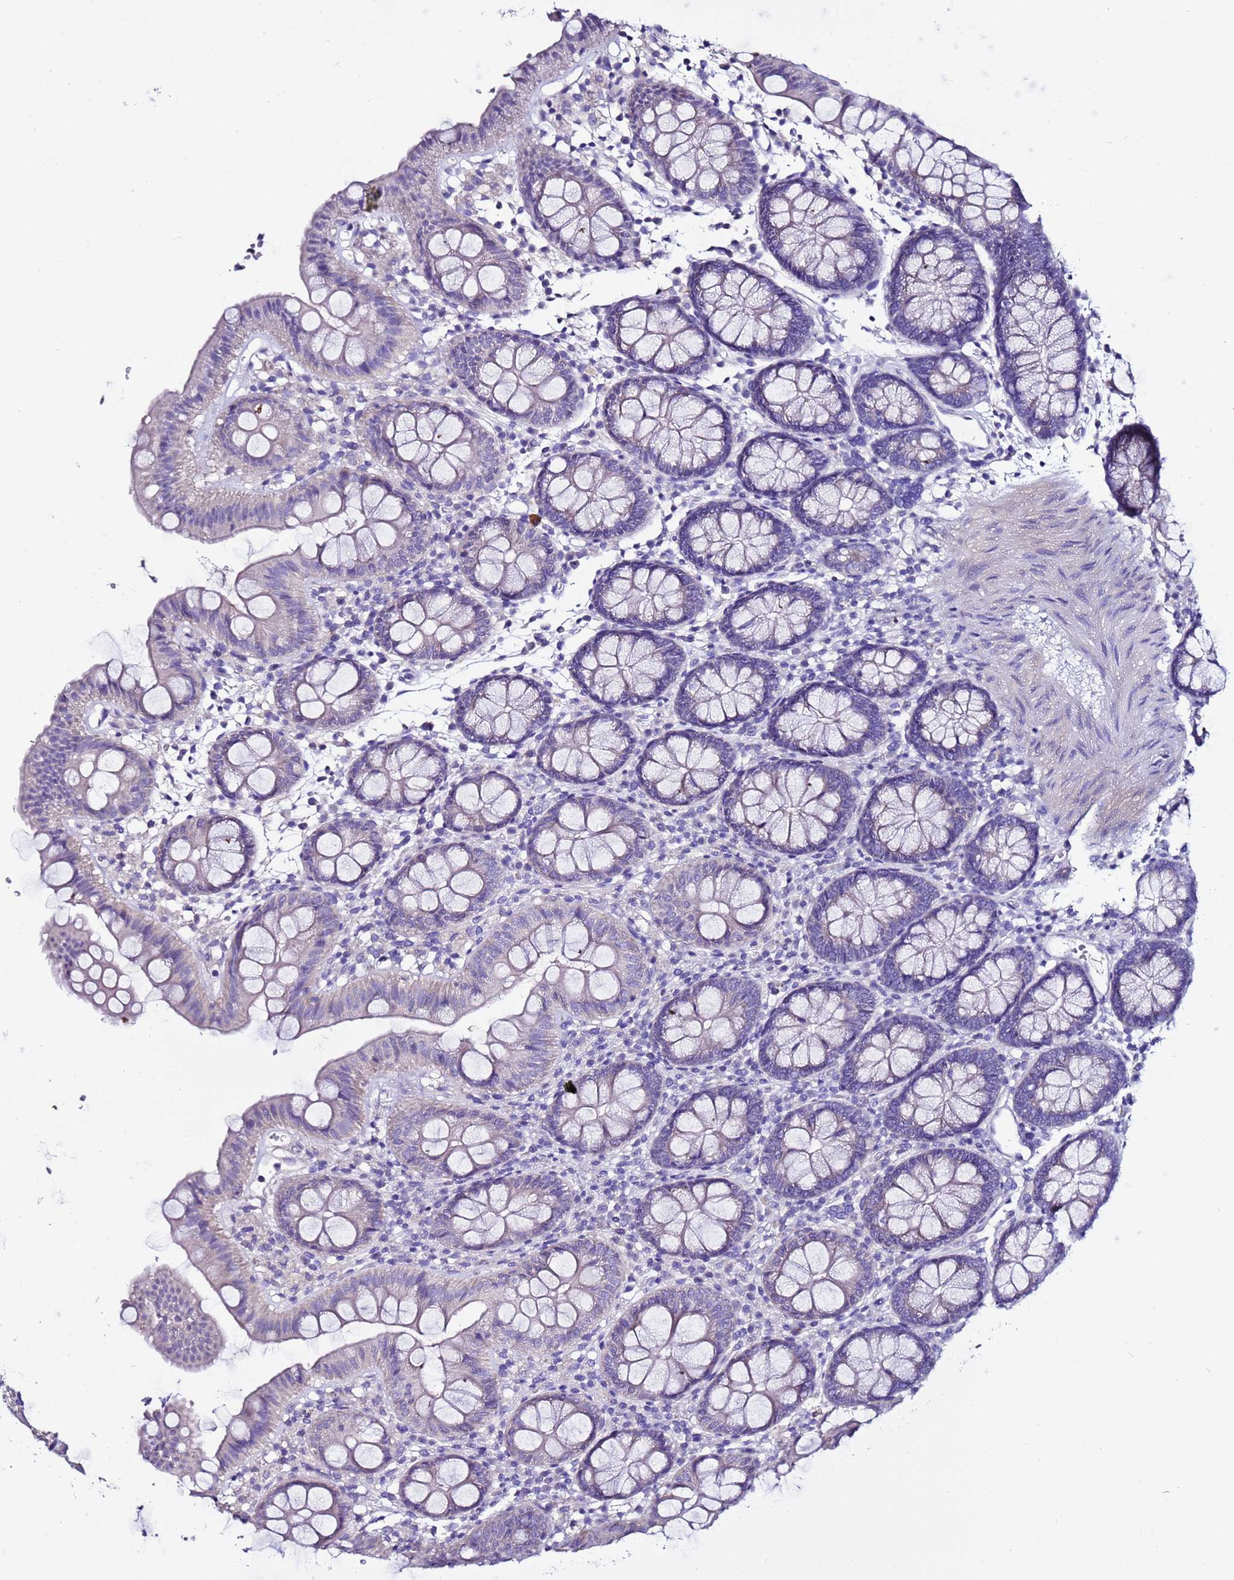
{"staining": {"intensity": "negative", "quantity": "none", "location": "none"}, "tissue": "colon", "cell_type": "Endothelial cells", "image_type": "normal", "snomed": [{"axis": "morphology", "description": "Normal tissue, NOS"}, {"axis": "topography", "description": "Colon"}], "caption": "Human colon stained for a protein using IHC displays no expression in endothelial cells.", "gene": "MYBPC3", "patient": {"sex": "male", "age": 75}}